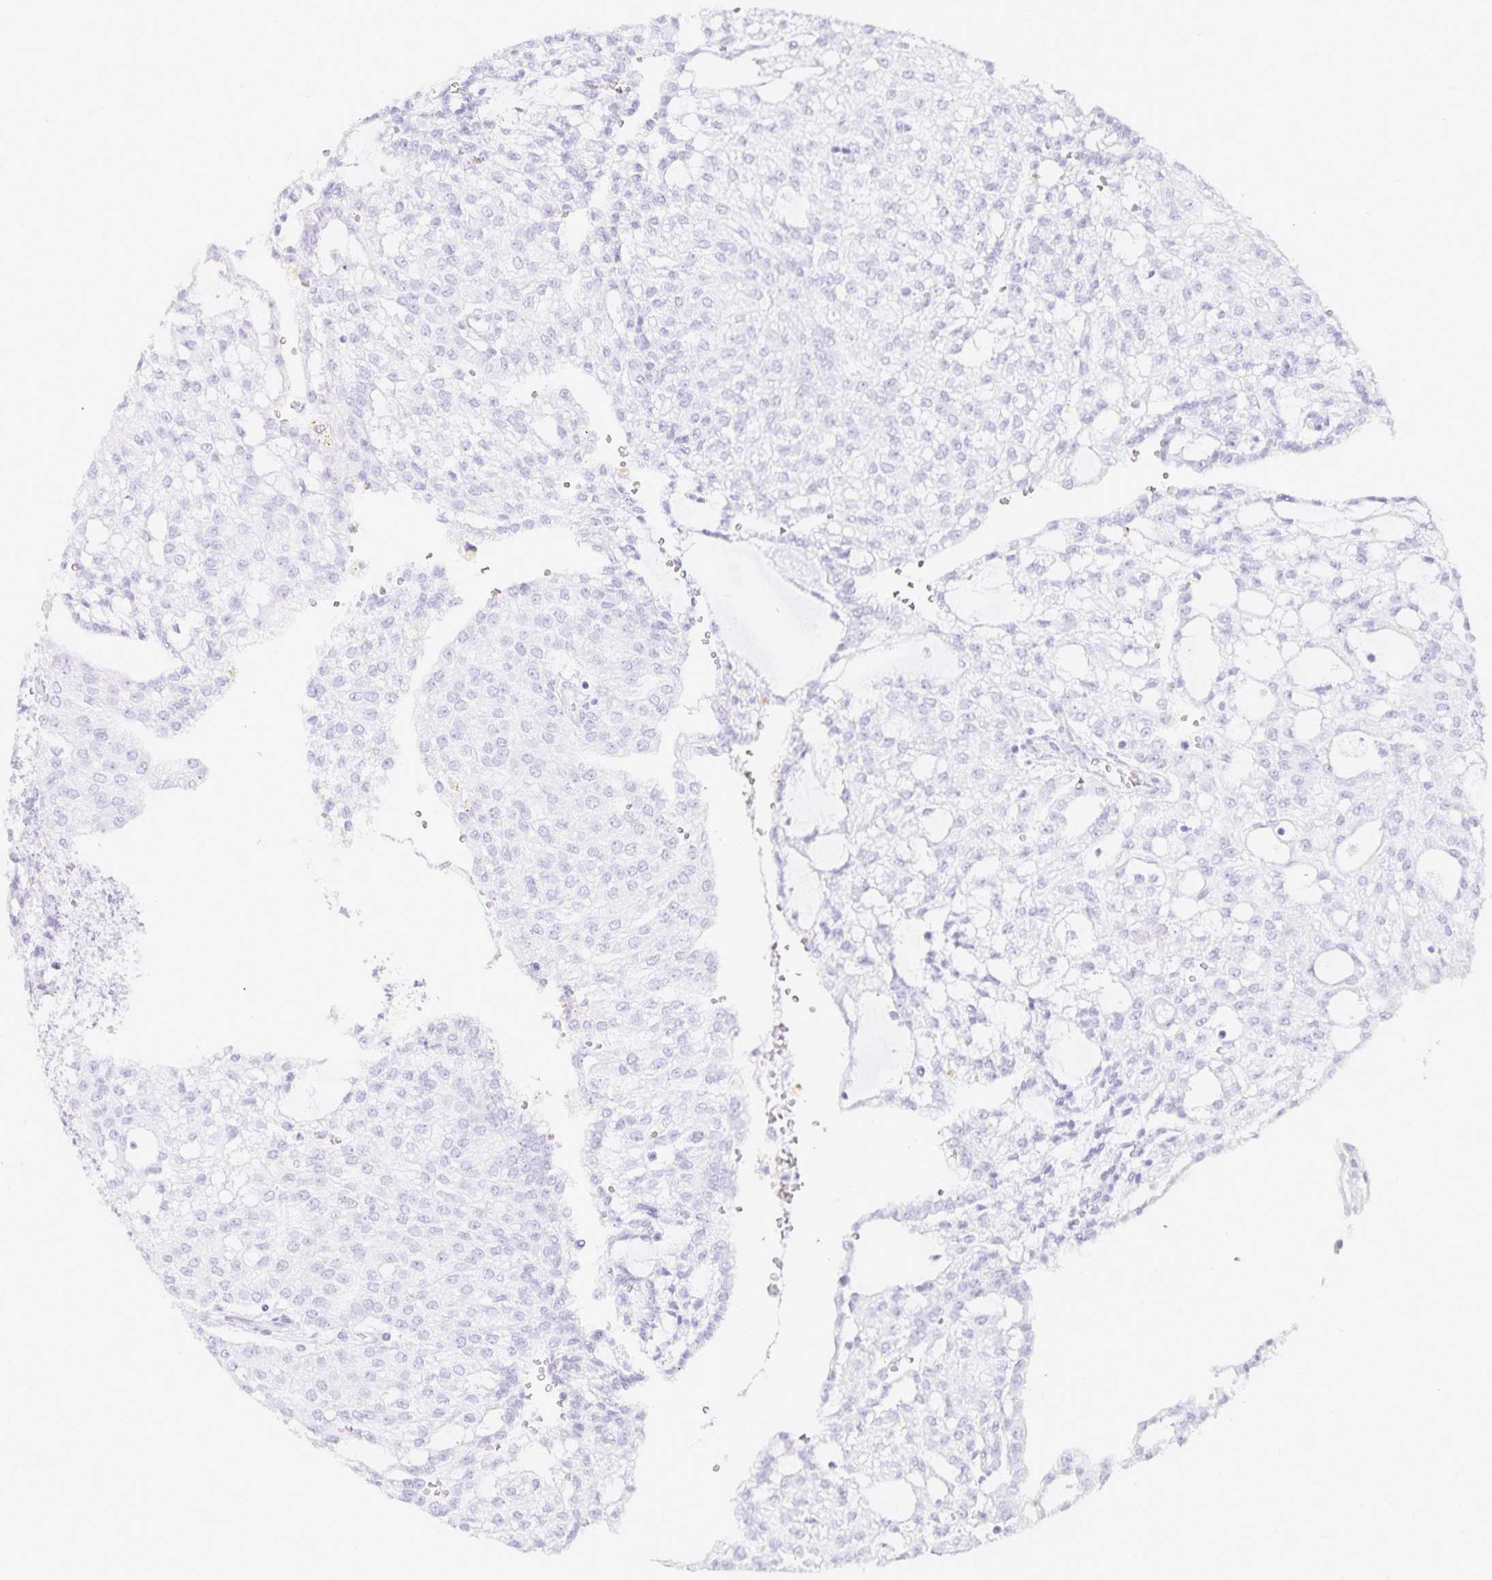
{"staining": {"intensity": "negative", "quantity": "none", "location": "none"}, "tissue": "renal cancer", "cell_type": "Tumor cells", "image_type": "cancer", "snomed": [{"axis": "morphology", "description": "Adenocarcinoma, NOS"}, {"axis": "topography", "description": "Kidney"}], "caption": "Renal cancer (adenocarcinoma) stained for a protein using IHC displays no staining tumor cells.", "gene": "GP2", "patient": {"sex": "male", "age": 63}}